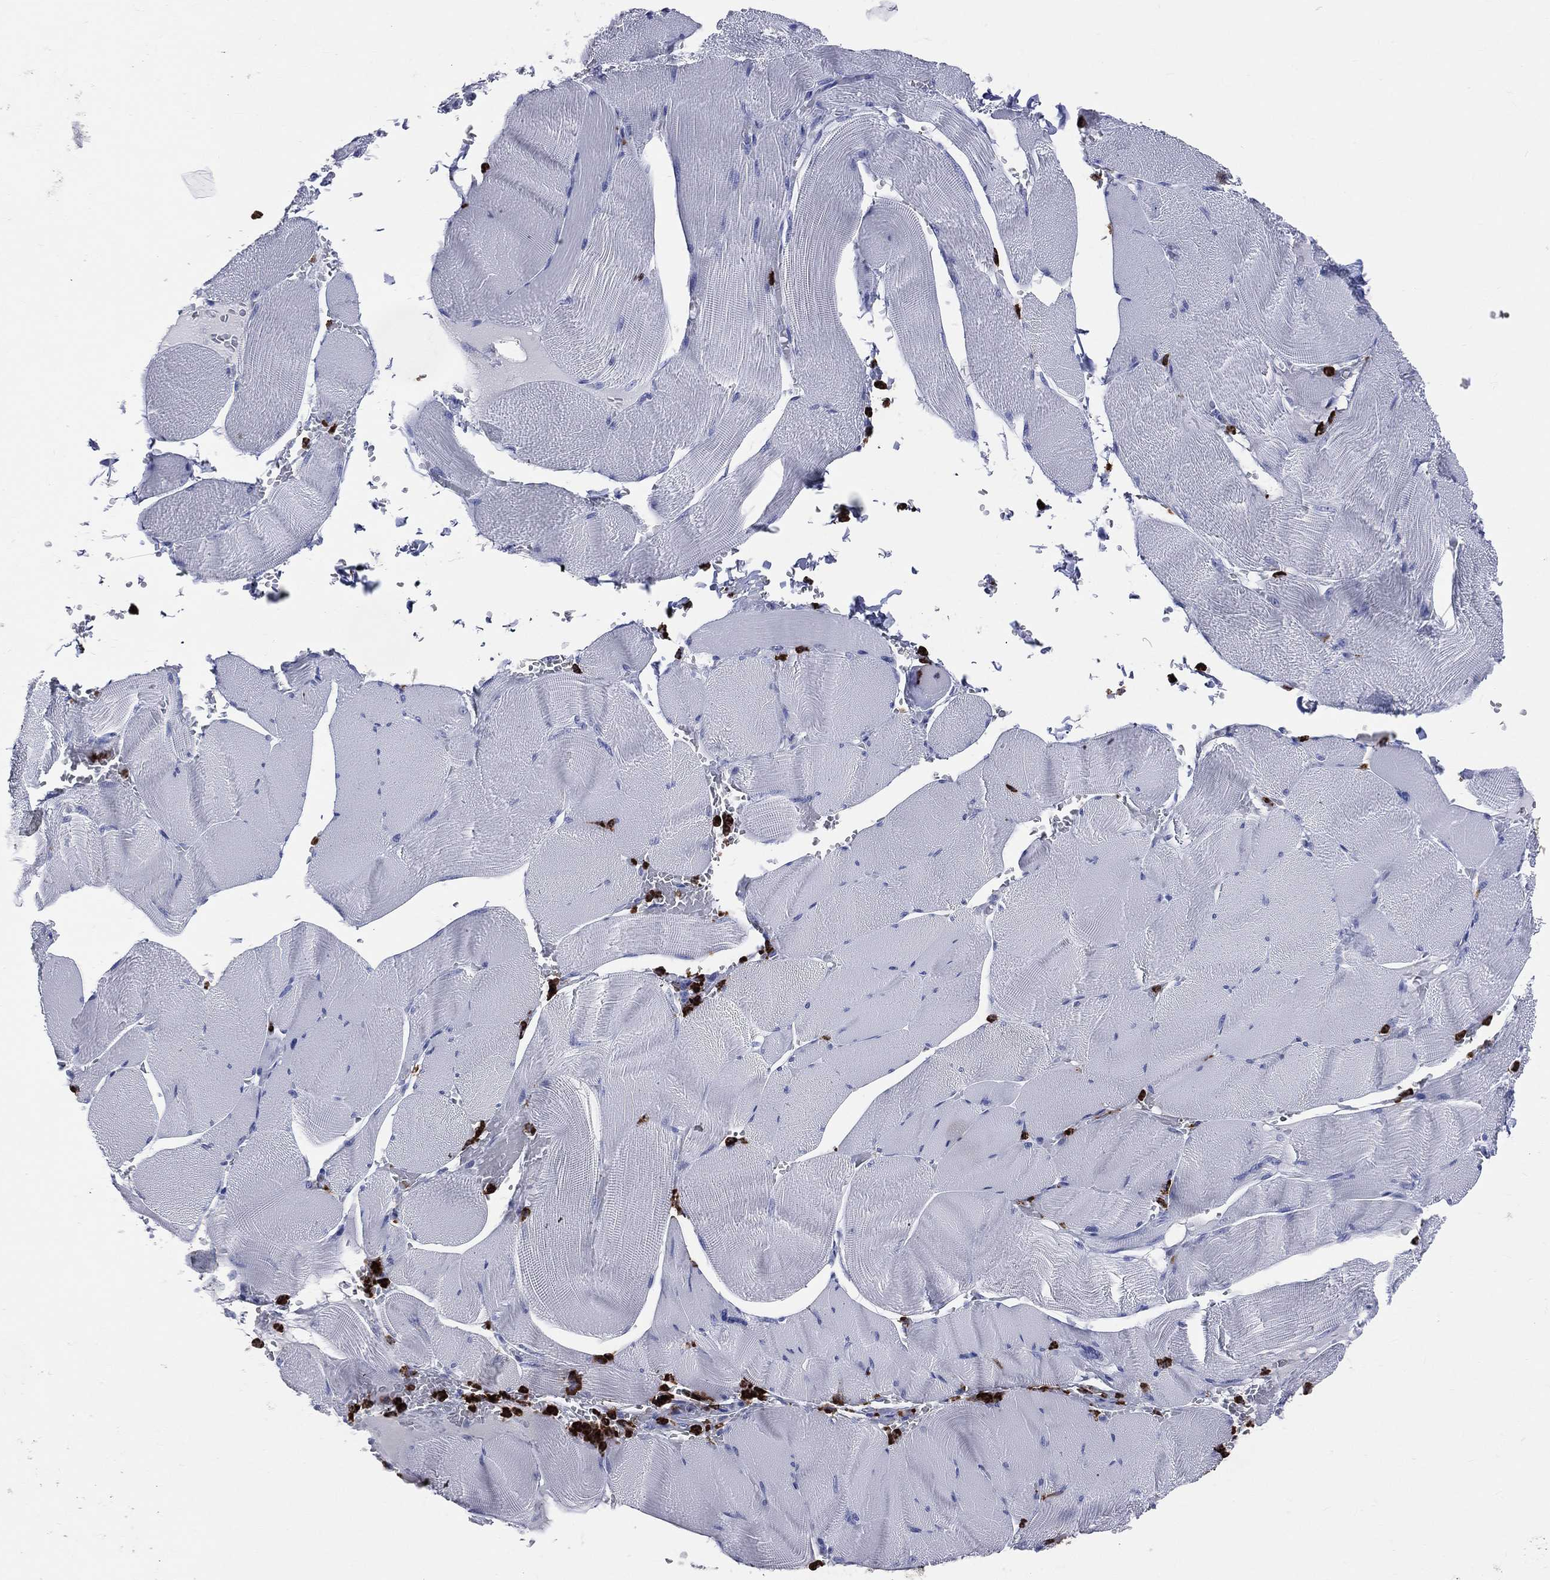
{"staining": {"intensity": "negative", "quantity": "none", "location": "none"}, "tissue": "skeletal muscle", "cell_type": "Myocytes", "image_type": "normal", "snomed": [{"axis": "morphology", "description": "Normal tissue, NOS"}, {"axis": "topography", "description": "Skeletal muscle"}], "caption": "This is a image of immunohistochemistry (IHC) staining of benign skeletal muscle, which shows no expression in myocytes. Nuclei are stained in blue.", "gene": "PGLYRP1", "patient": {"sex": "male", "age": 56}}